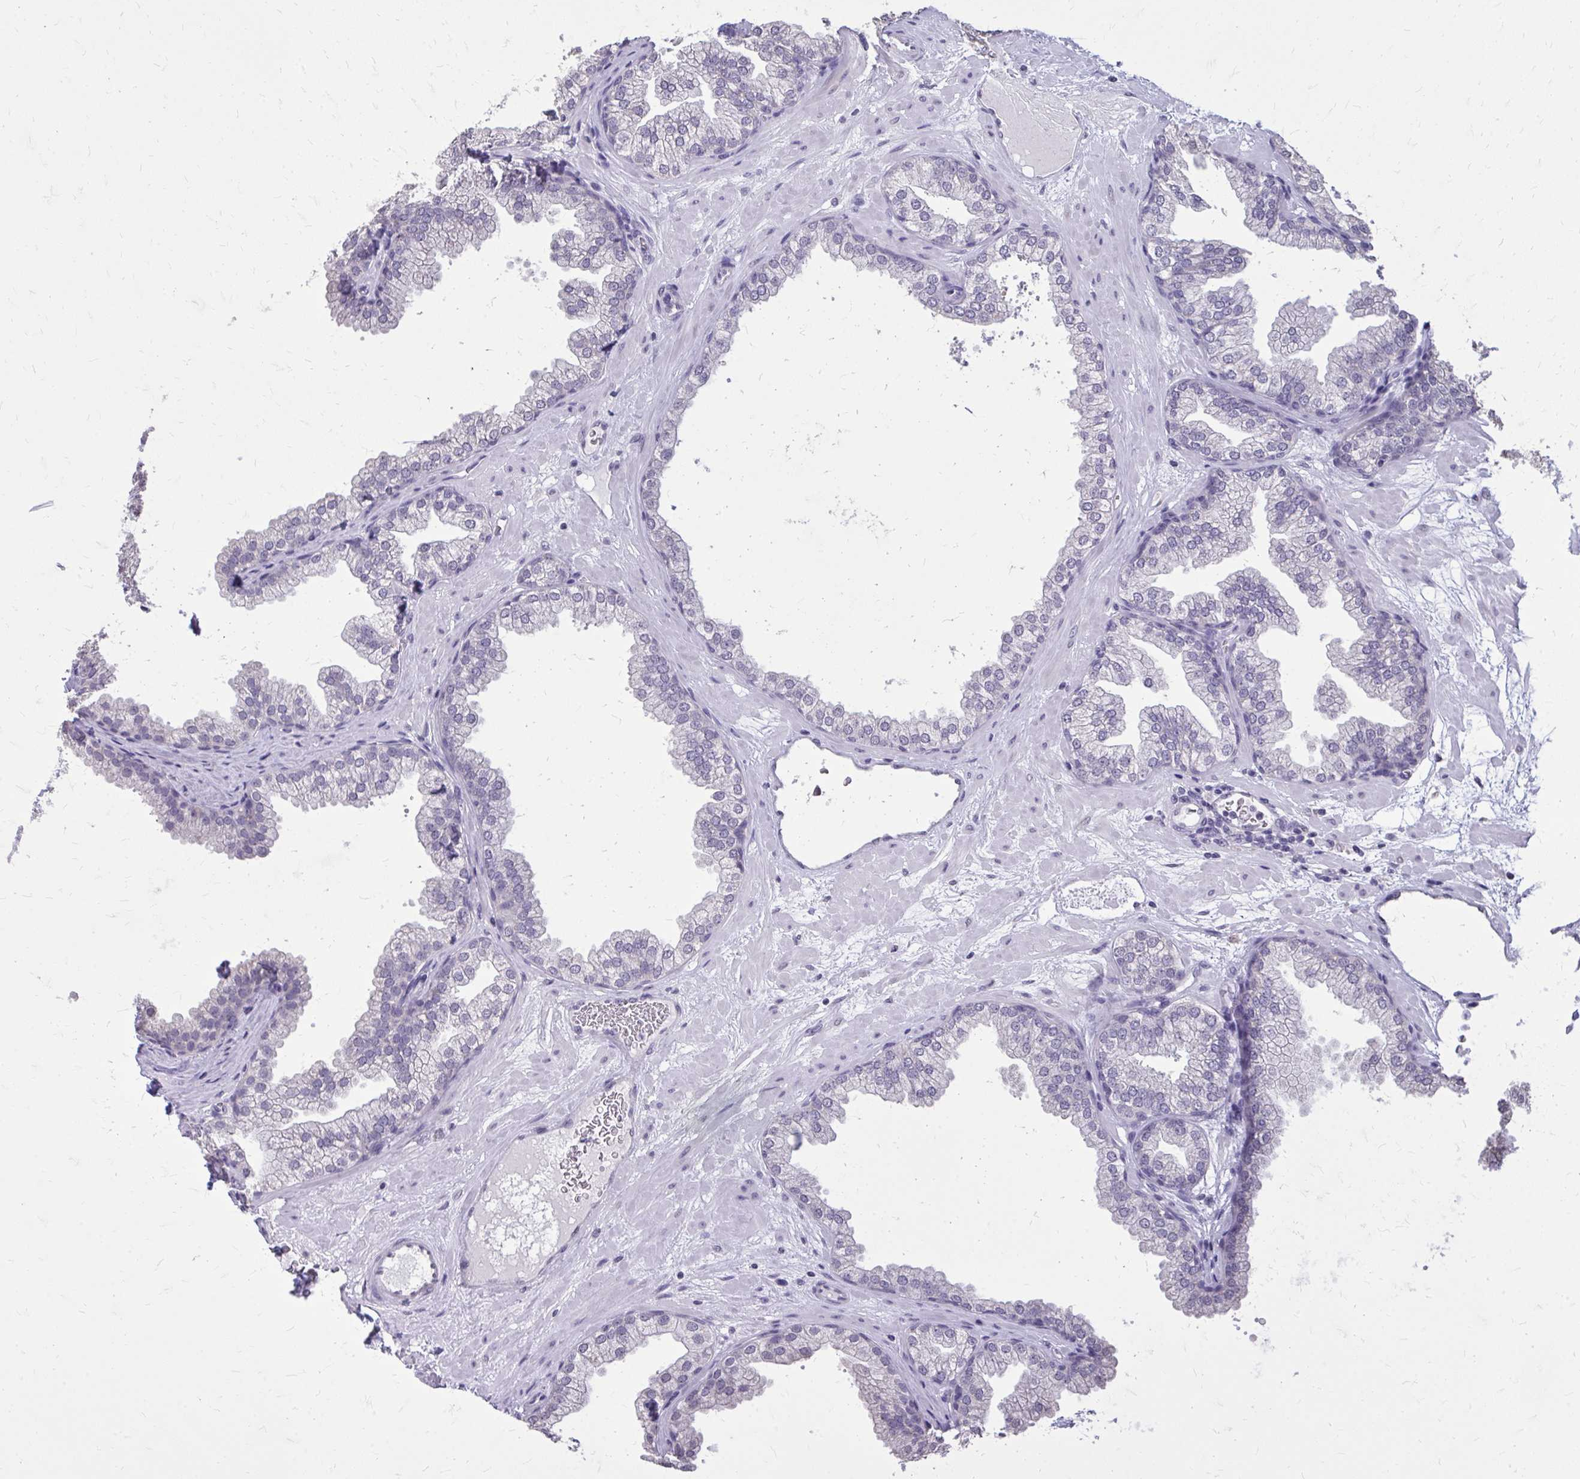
{"staining": {"intensity": "negative", "quantity": "none", "location": "none"}, "tissue": "prostate", "cell_type": "Glandular cells", "image_type": "normal", "snomed": [{"axis": "morphology", "description": "Normal tissue, NOS"}, {"axis": "topography", "description": "Prostate"}], "caption": "IHC histopathology image of unremarkable prostate: human prostate stained with DAB shows no significant protein positivity in glandular cells.", "gene": "AKAP5", "patient": {"sex": "male", "age": 37}}